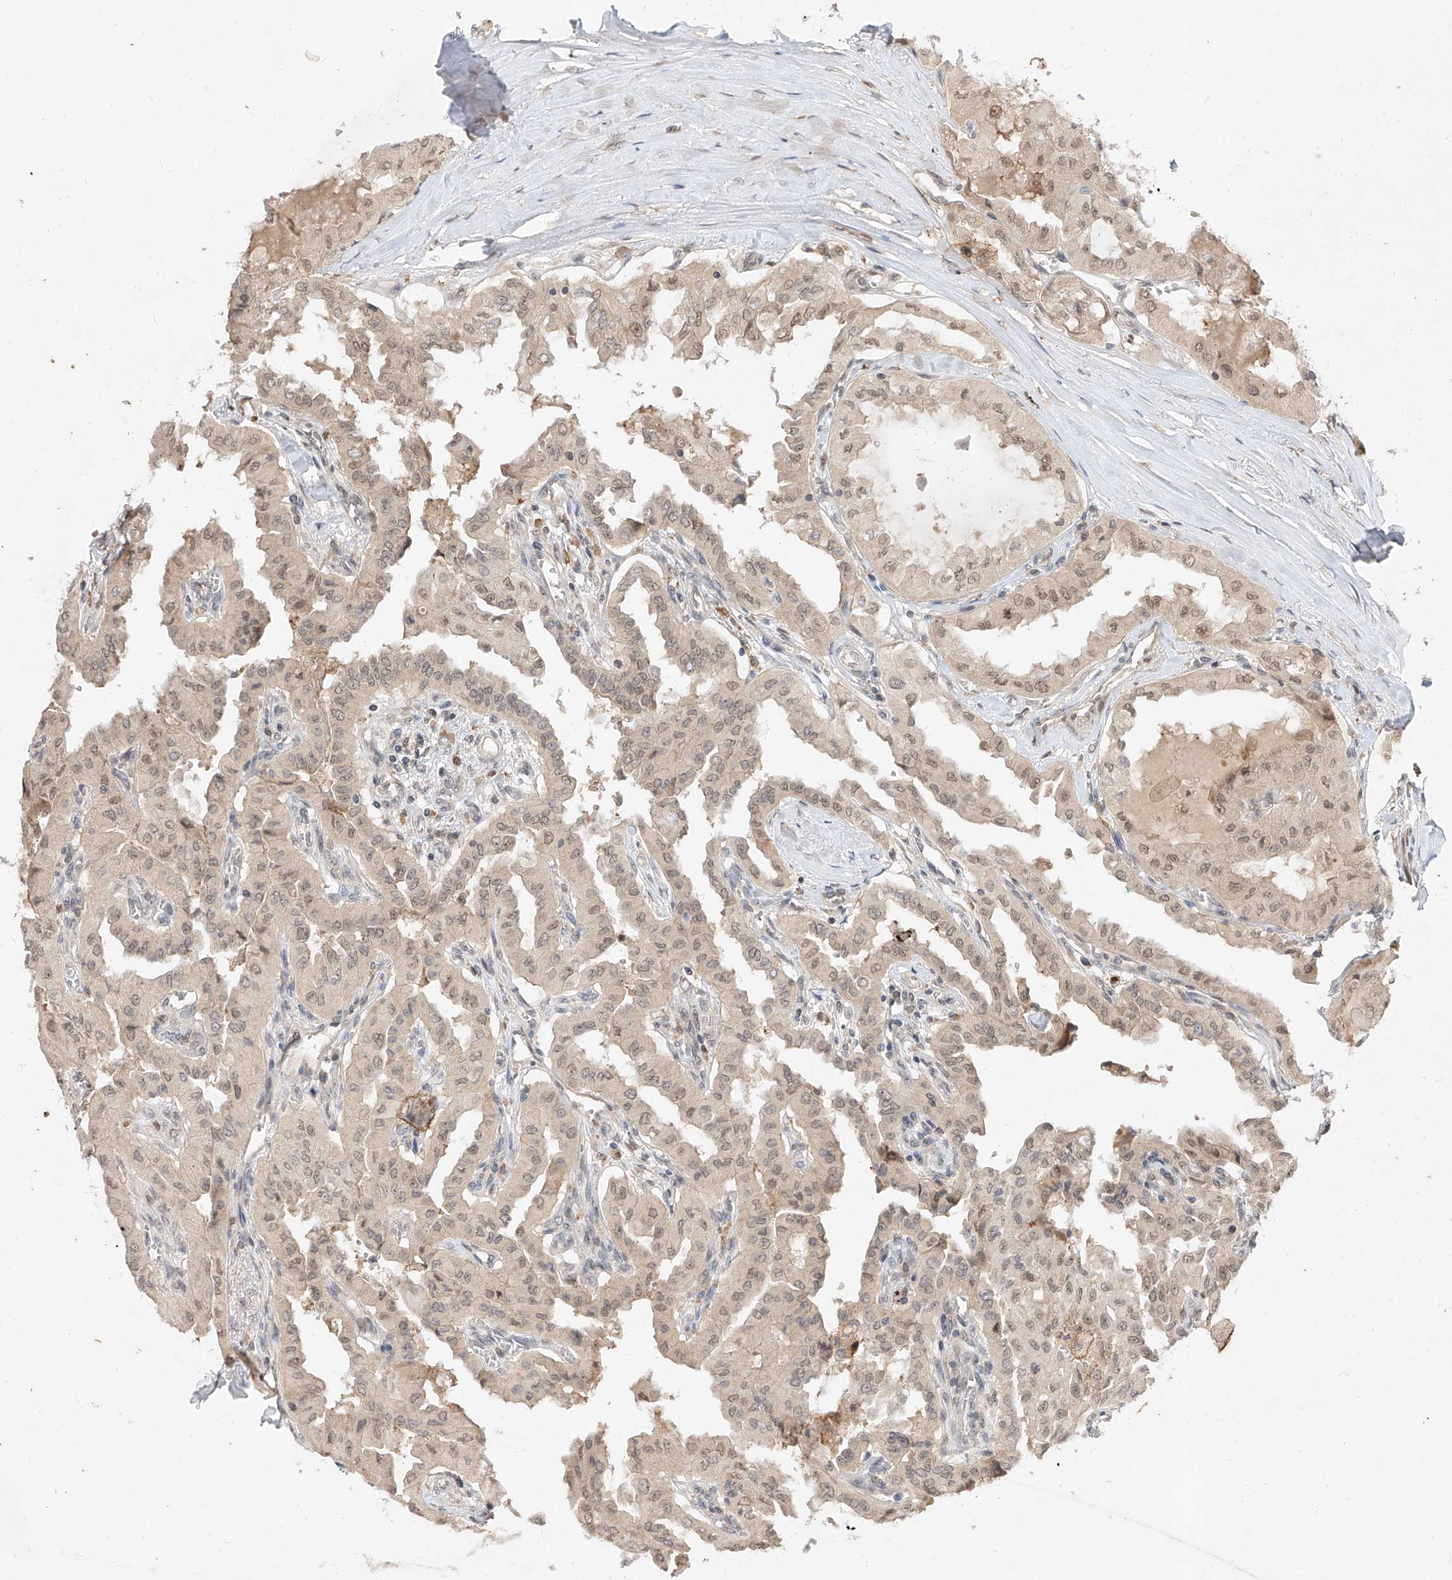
{"staining": {"intensity": "weak", "quantity": ">75%", "location": "nuclear"}, "tissue": "thyroid cancer", "cell_type": "Tumor cells", "image_type": "cancer", "snomed": [{"axis": "morphology", "description": "Papillary adenocarcinoma, NOS"}, {"axis": "topography", "description": "Thyroid gland"}], "caption": "Approximately >75% of tumor cells in papillary adenocarcinoma (thyroid) reveal weak nuclear protein positivity as visualized by brown immunohistochemical staining.", "gene": "DIRAS3", "patient": {"sex": "female", "age": 59}}